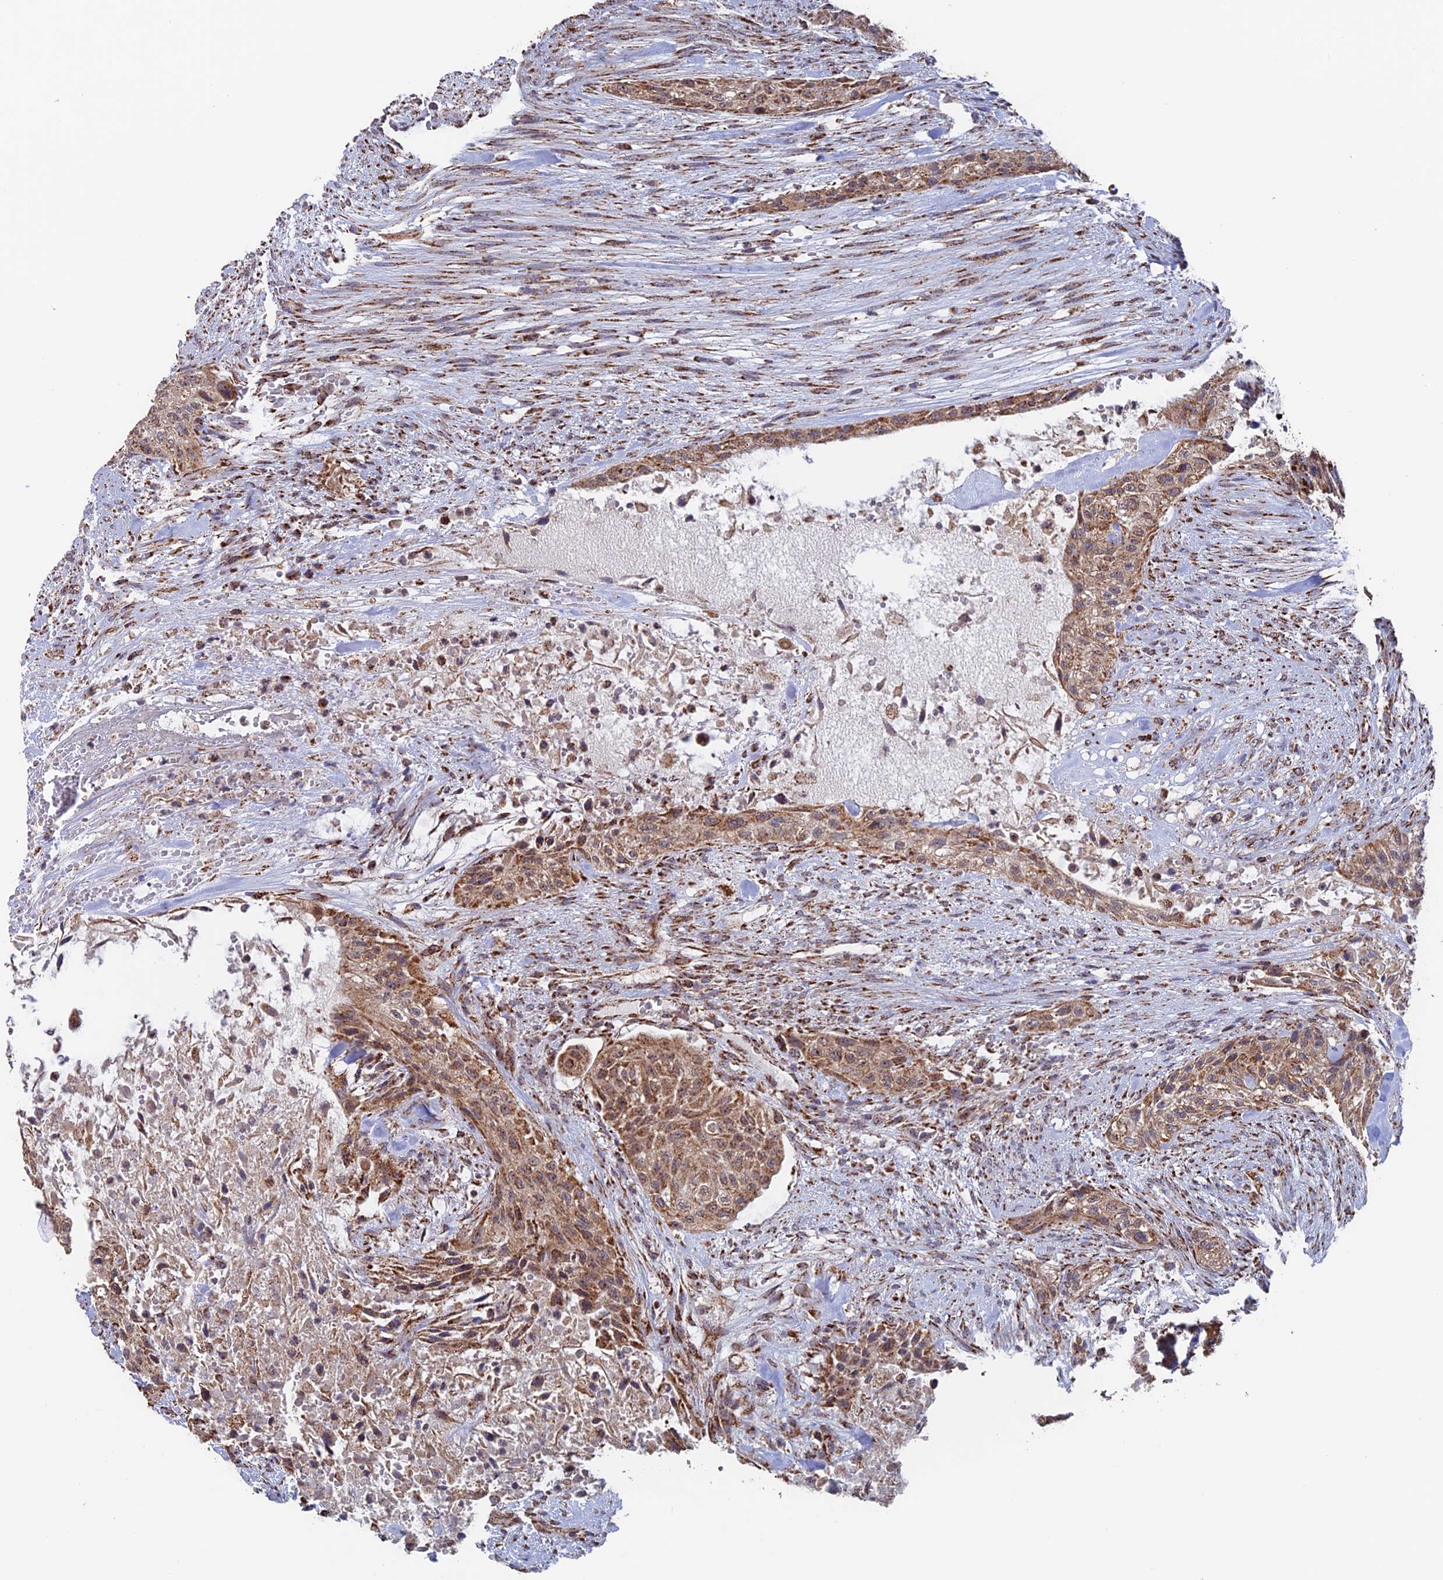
{"staining": {"intensity": "moderate", "quantity": ">75%", "location": "cytoplasmic/membranous"}, "tissue": "urothelial cancer", "cell_type": "Tumor cells", "image_type": "cancer", "snomed": [{"axis": "morphology", "description": "Urothelial carcinoma, High grade"}, {"axis": "topography", "description": "Urinary bladder"}], "caption": "The photomicrograph reveals immunohistochemical staining of high-grade urothelial carcinoma. There is moderate cytoplasmic/membranous expression is identified in approximately >75% of tumor cells.", "gene": "DTYMK", "patient": {"sex": "male", "age": 35}}